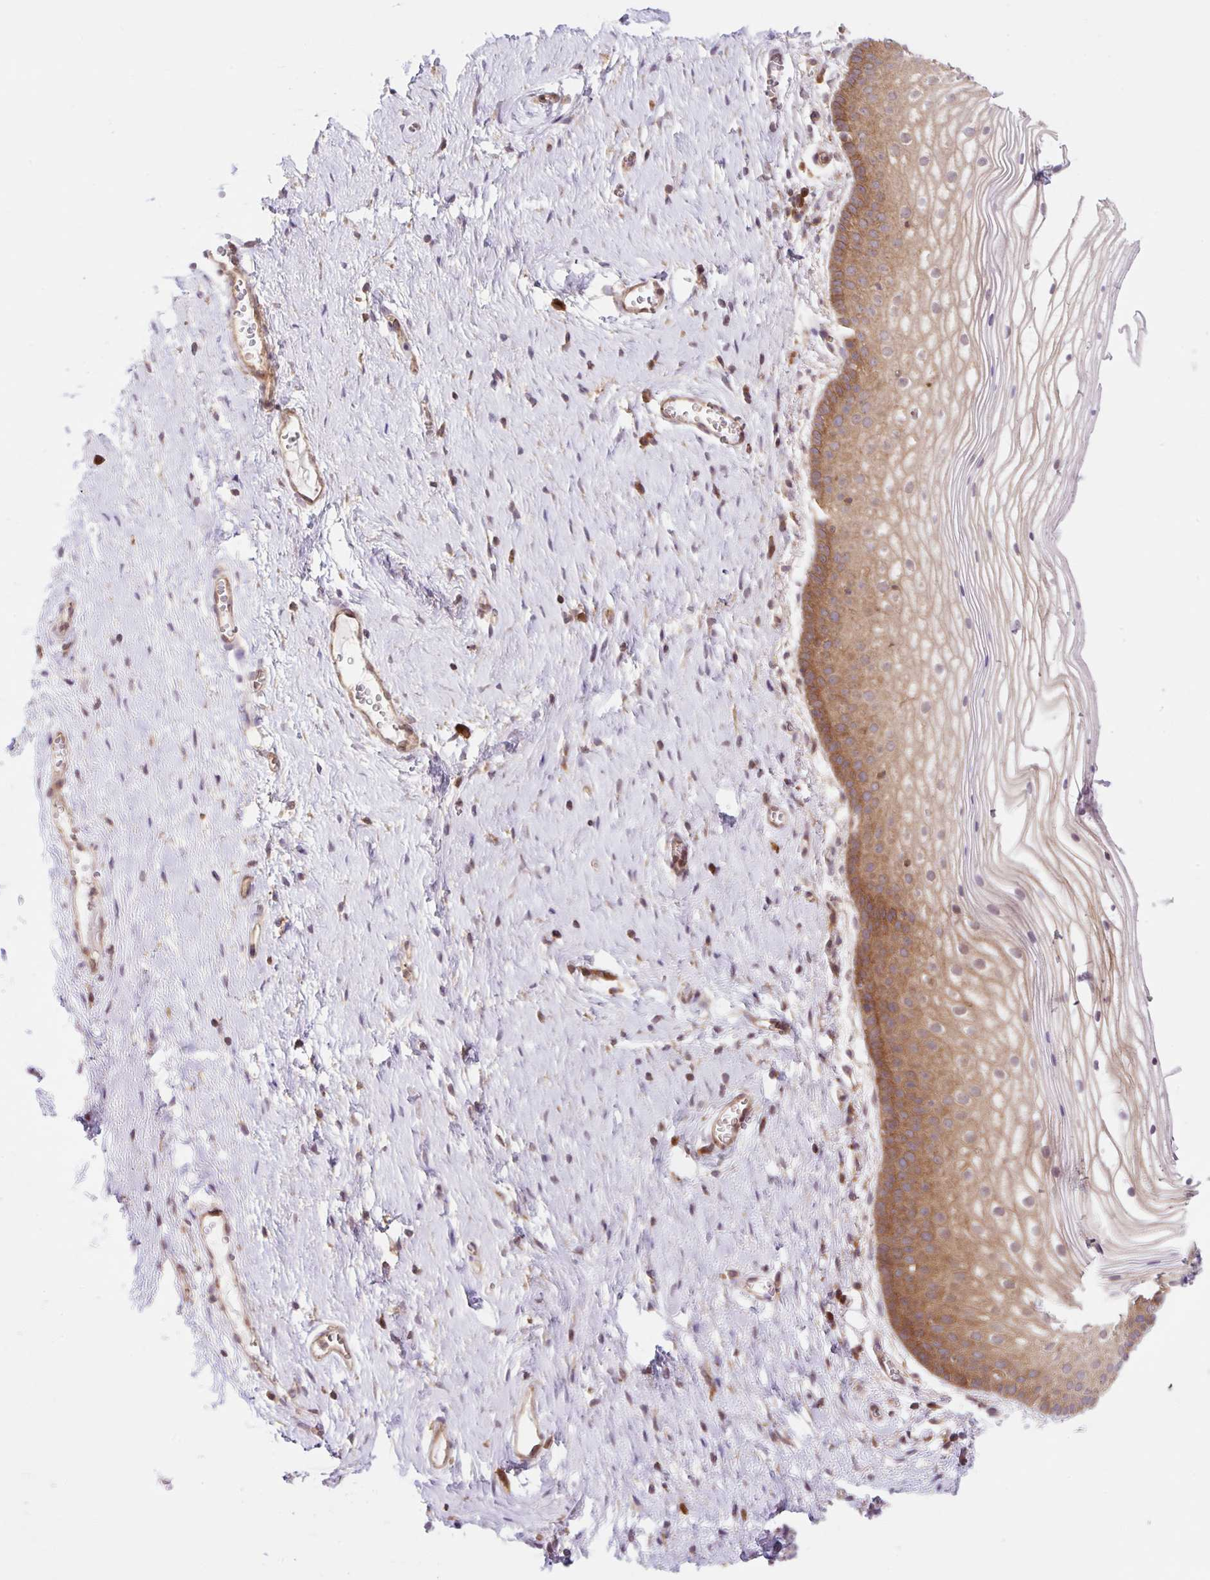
{"staining": {"intensity": "strong", "quantity": ">75%", "location": "cytoplasmic/membranous"}, "tissue": "vagina", "cell_type": "Squamous epithelial cells", "image_type": "normal", "snomed": [{"axis": "morphology", "description": "Normal tissue, NOS"}, {"axis": "topography", "description": "Vagina"}], "caption": "This is a histology image of immunohistochemistry (IHC) staining of unremarkable vagina, which shows strong expression in the cytoplasmic/membranous of squamous epithelial cells.", "gene": "VPS4A", "patient": {"sex": "female", "age": 56}}